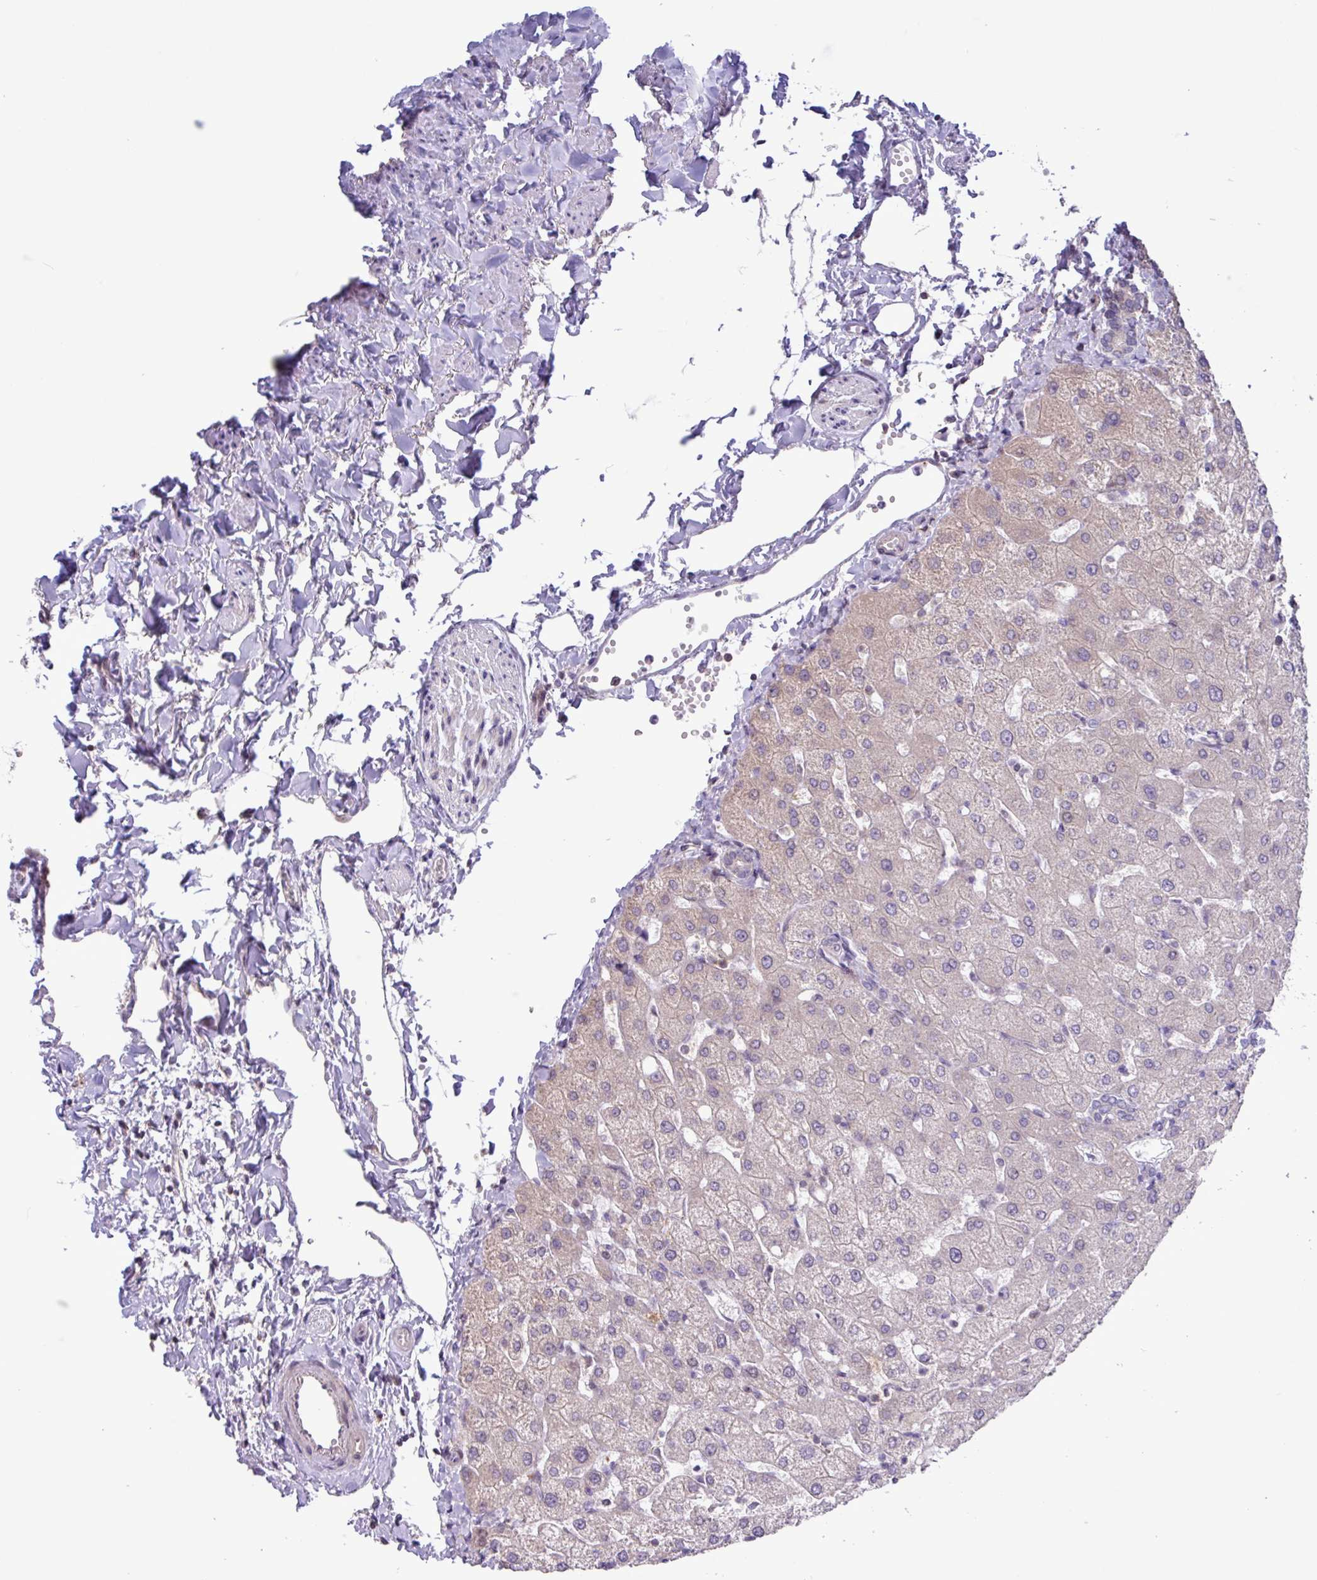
{"staining": {"intensity": "negative", "quantity": "none", "location": "none"}, "tissue": "liver", "cell_type": "Cholangiocytes", "image_type": "normal", "snomed": [{"axis": "morphology", "description": "Normal tissue, NOS"}, {"axis": "topography", "description": "Liver"}], "caption": "Immunohistochemistry micrograph of unremarkable liver: liver stained with DAB (3,3'-diaminobenzidine) reveals no significant protein positivity in cholangiocytes.", "gene": "RTL3", "patient": {"sex": "female", "age": 54}}